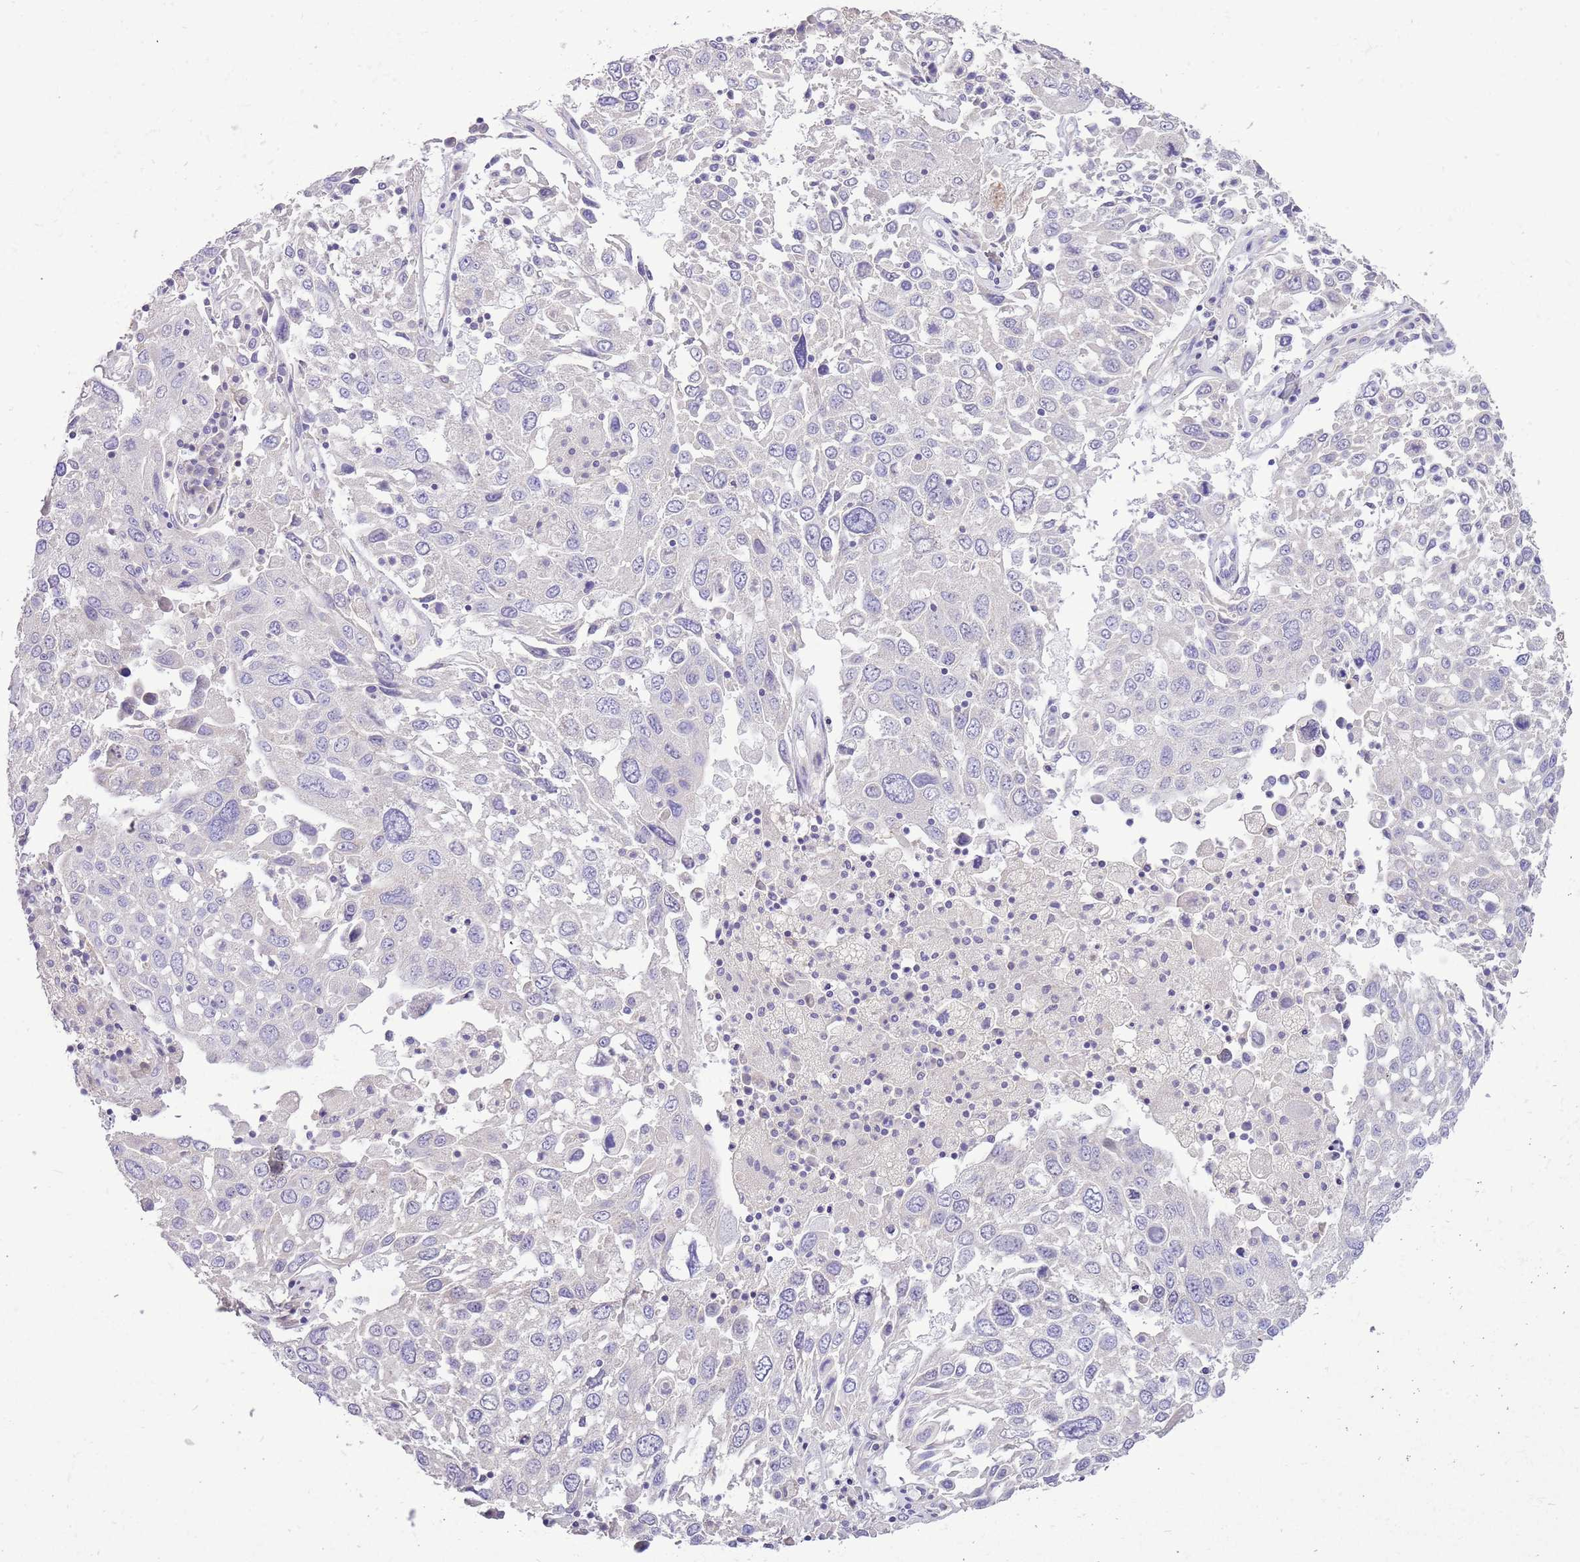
{"staining": {"intensity": "negative", "quantity": "none", "location": "none"}, "tissue": "lung cancer", "cell_type": "Tumor cells", "image_type": "cancer", "snomed": [{"axis": "morphology", "description": "Squamous cell carcinoma, NOS"}, {"axis": "topography", "description": "Lung"}], "caption": "This is an immunohistochemistry (IHC) histopathology image of human lung squamous cell carcinoma. There is no staining in tumor cells.", "gene": "GLCE", "patient": {"sex": "male", "age": 65}}